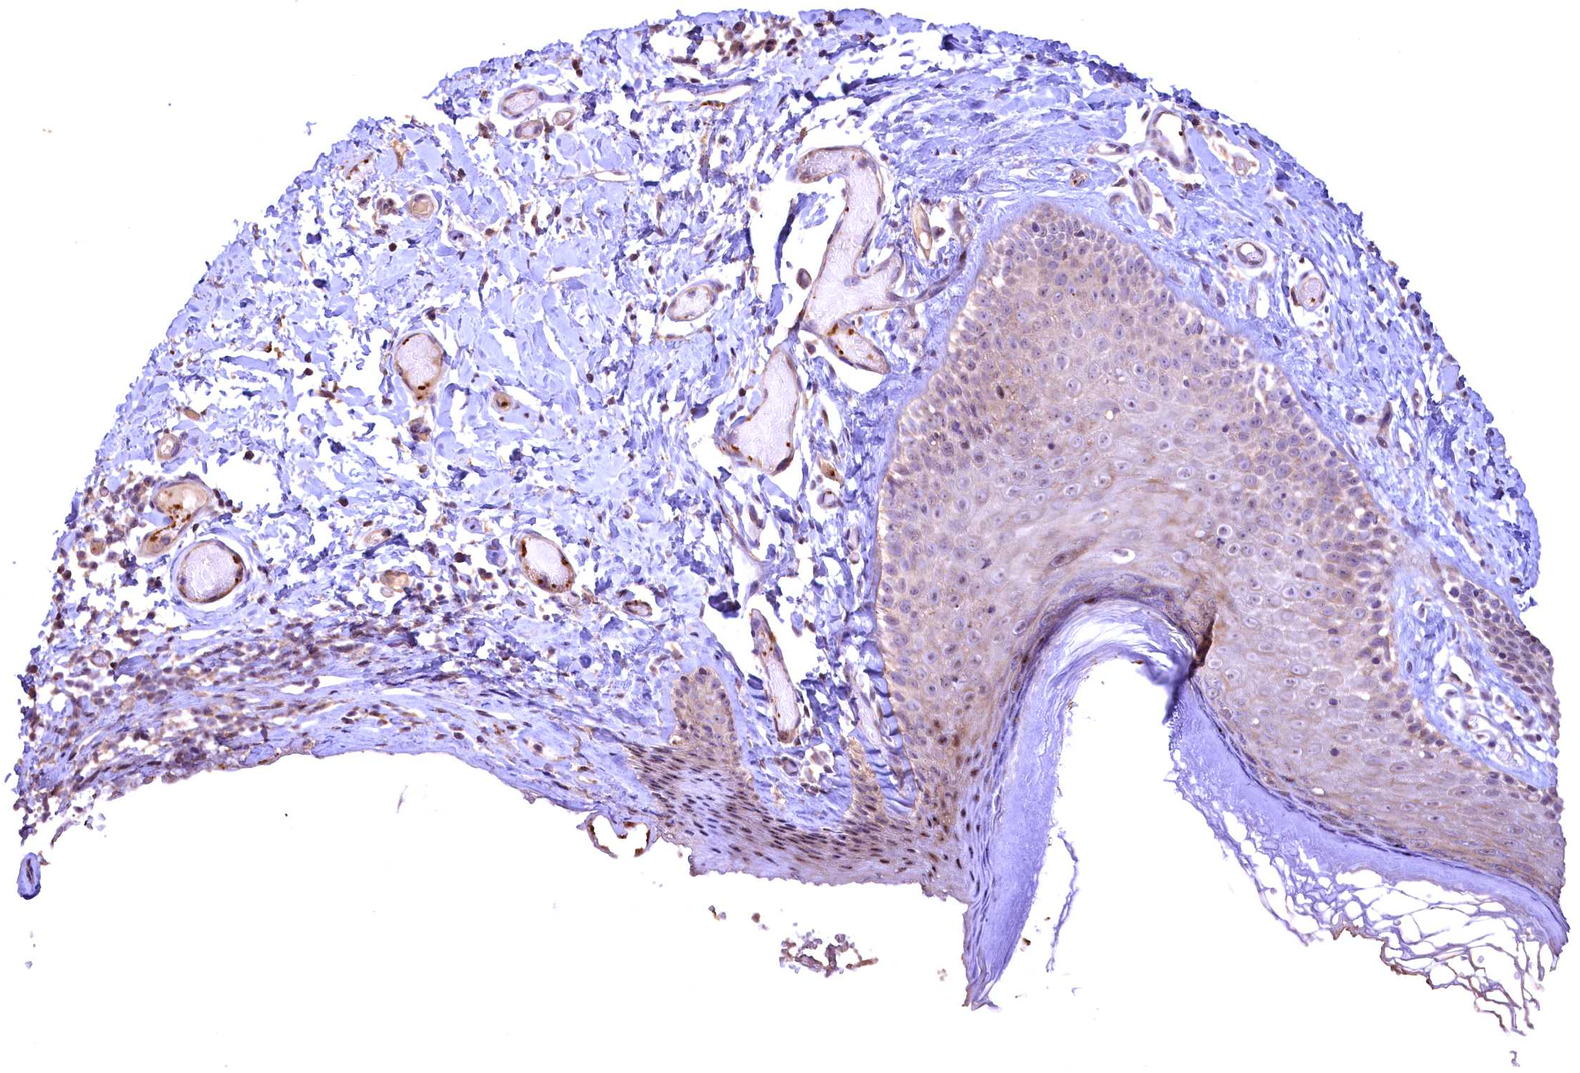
{"staining": {"intensity": "moderate", "quantity": "25%-75%", "location": "cytoplasmic/membranous,nuclear"}, "tissue": "skin", "cell_type": "Epidermal cells", "image_type": "normal", "snomed": [{"axis": "morphology", "description": "Normal tissue, NOS"}, {"axis": "topography", "description": "Adipose tissue"}, {"axis": "topography", "description": "Vascular tissue"}, {"axis": "topography", "description": "Vulva"}, {"axis": "topography", "description": "Peripheral nerve tissue"}], "caption": "A histopathology image of human skin stained for a protein reveals moderate cytoplasmic/membranous,nuclear brown staining in epidermal cells.", "gene": "FUZ", "patient": {"sex": "female", "age": 86}}